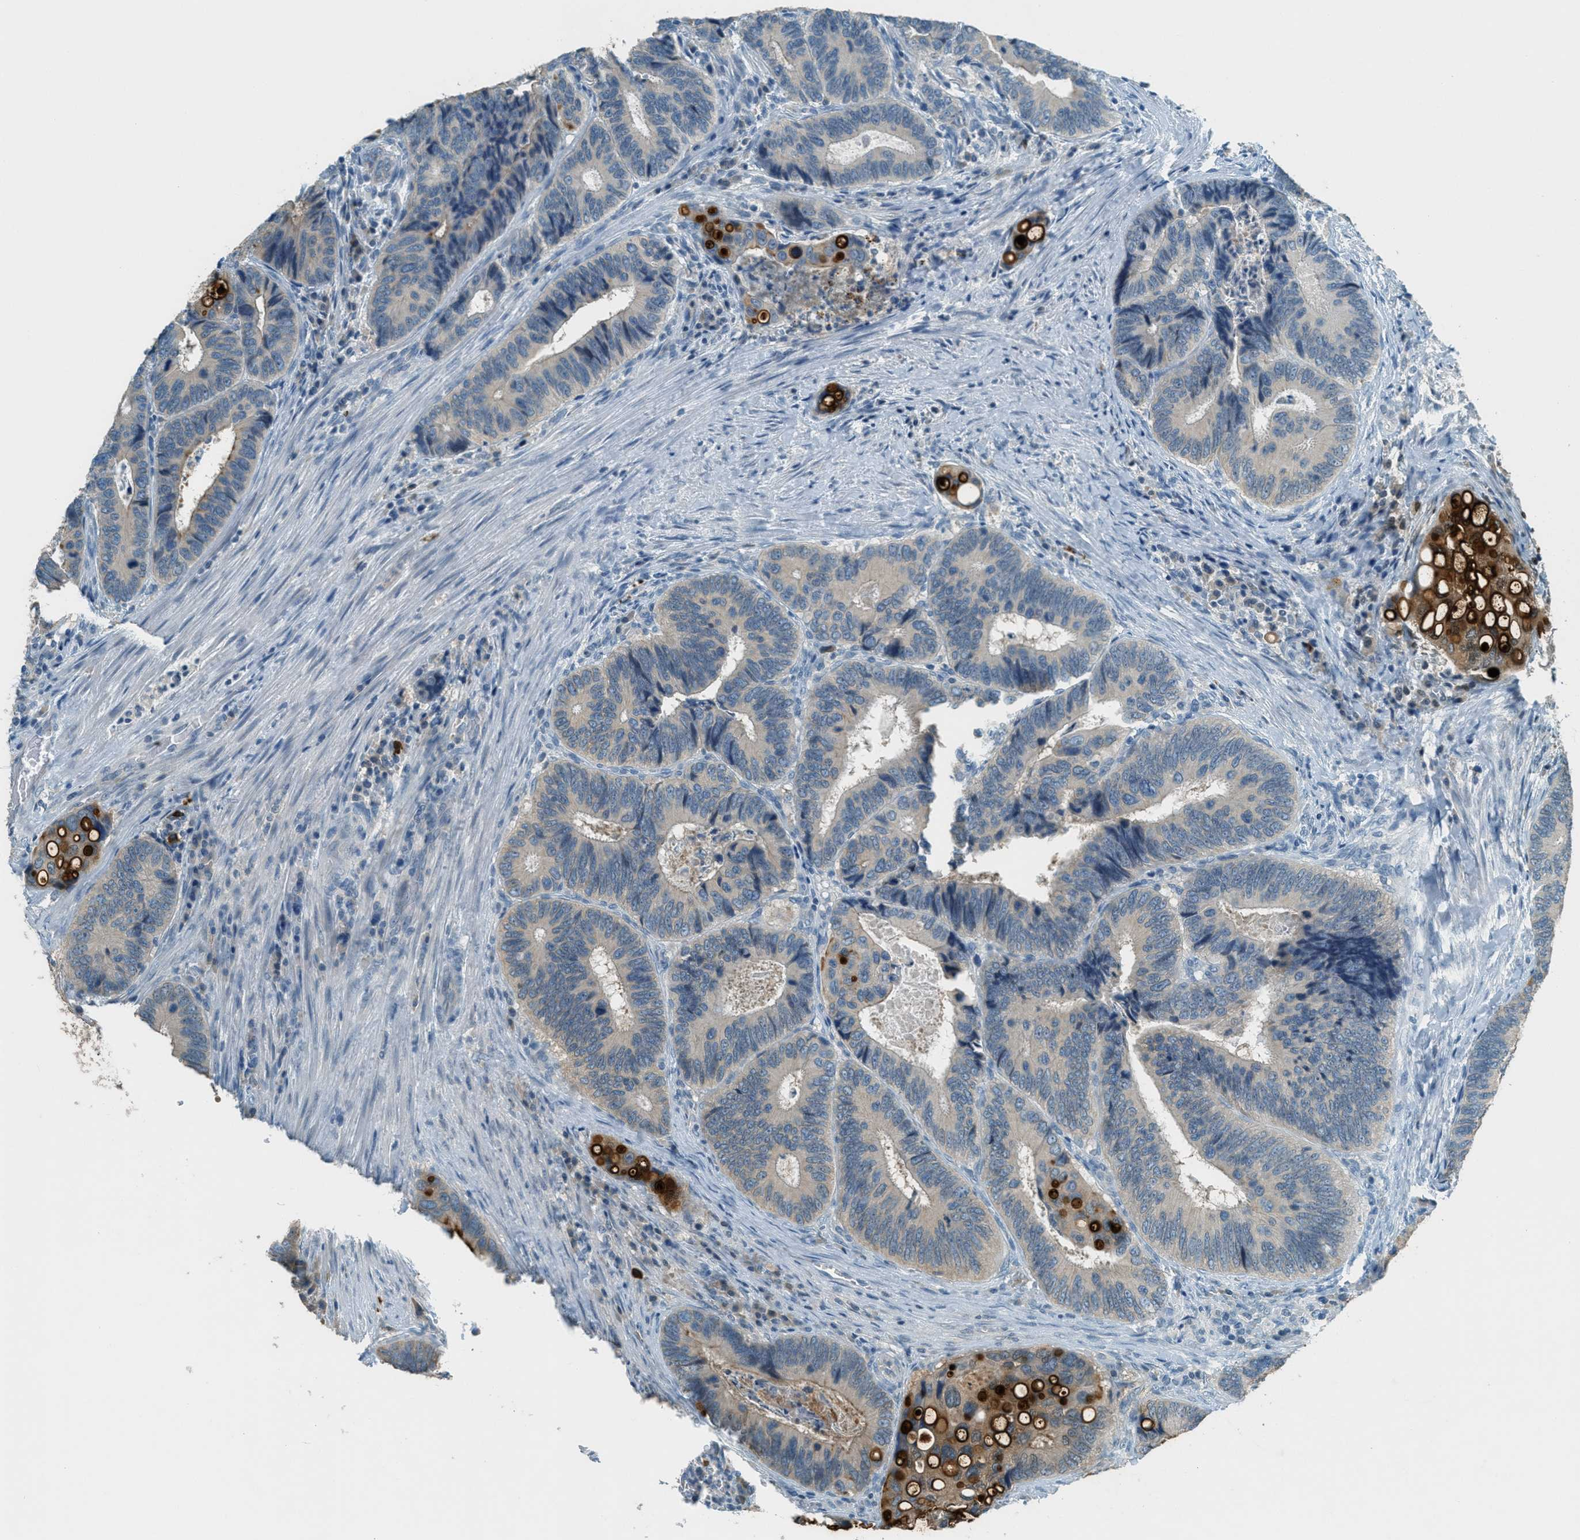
{"staining": {"intensity": "weak", "quantity": "<25%", "location": "cytoplasmic/membranous"}, "tissue": "colorectal cancer", "cell_type": "Tumor cells", "image_type": "cancer", "snomed": [{"axis": "morphology", "description": "Inflammation, NOS"}, {"axis": "morphology", "description": "Adenocarcinoma, NOS"}, {"axis": "topography", "description": "Colon"}], "caption": "DAB immunohistochemical staining of human colorectal cancer demonstrates no significant positivity in tumor cells.", "gene": "MSLN", "patient": {"sex": "male", "age": 72}}